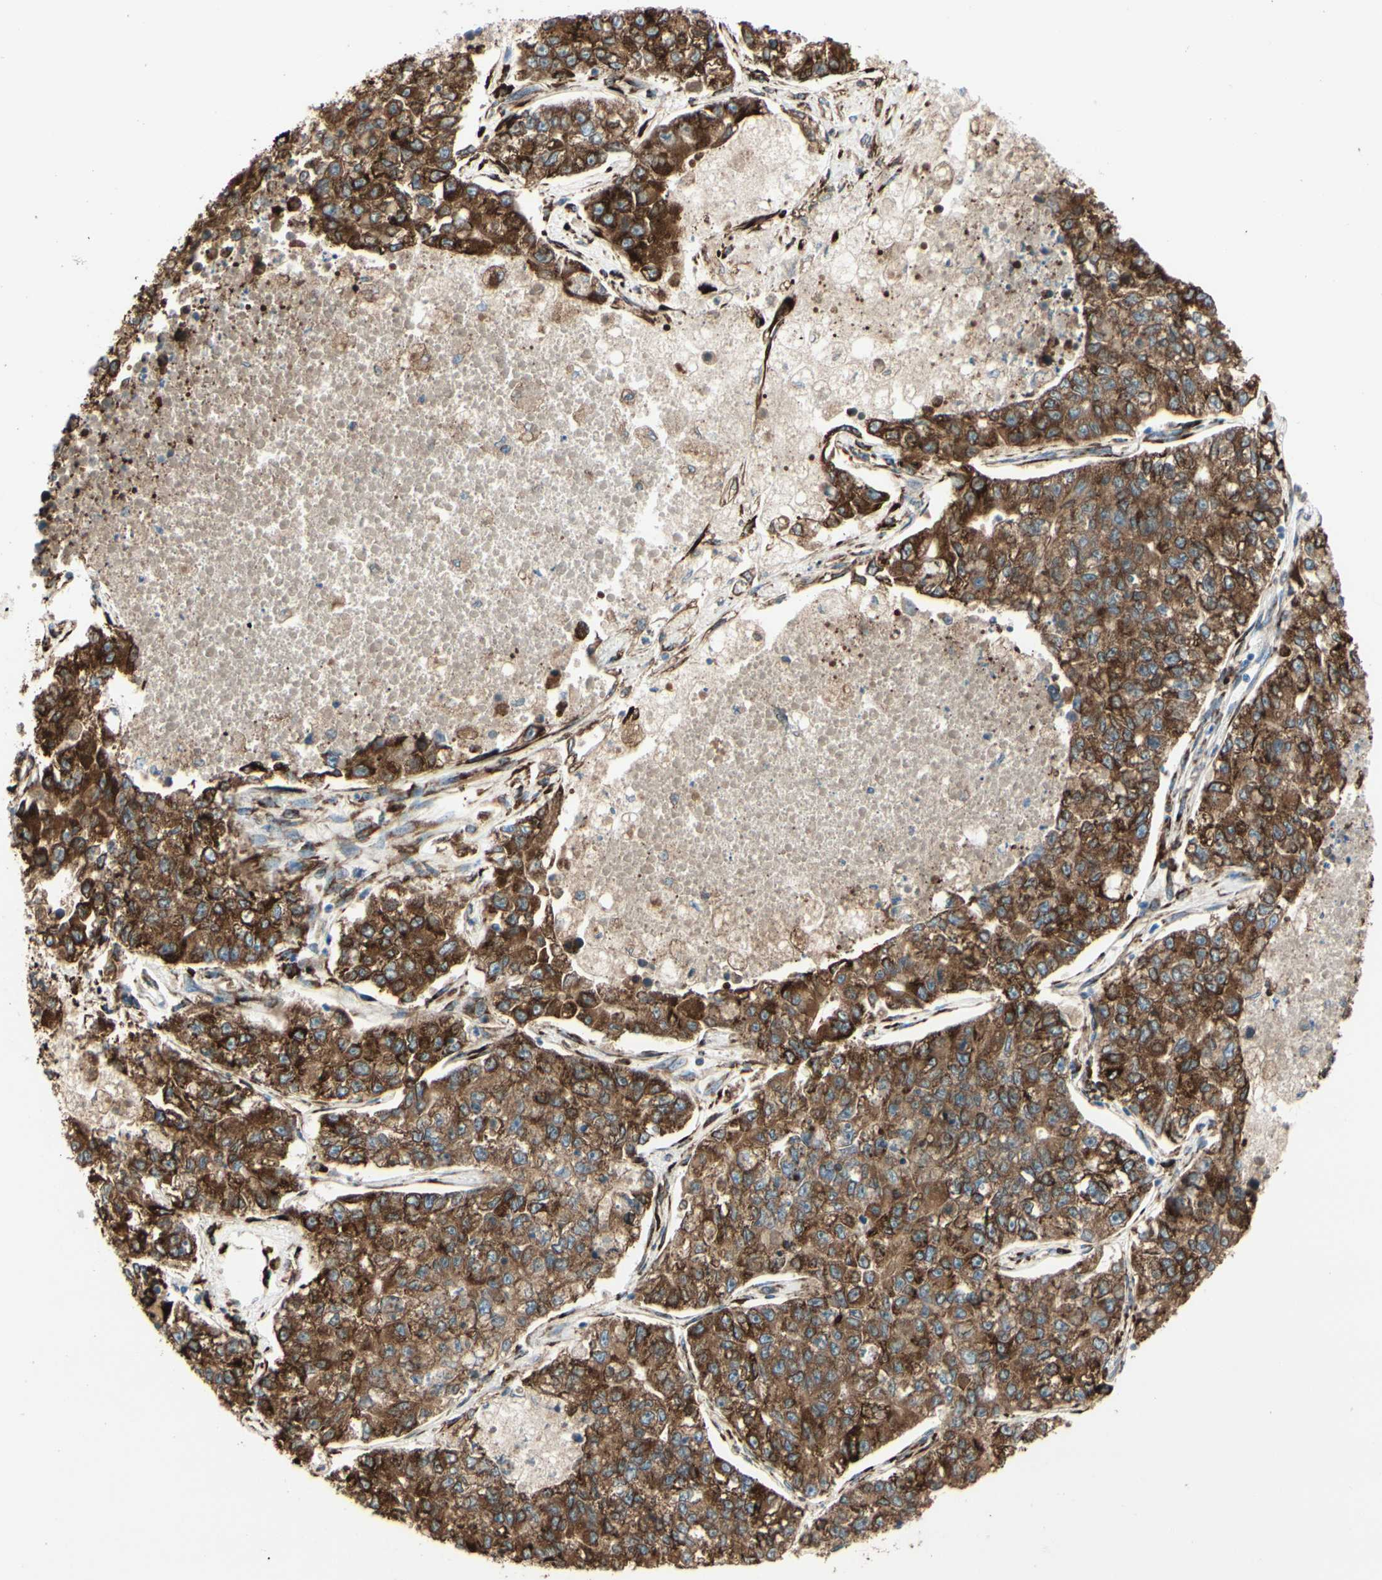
{"staining": {"intensity": "strong", "quantity": ">75%", "location": "cytoplasmic/membranous"}, "tissue": "lung cancer", "cell_type": "Tumor cells", "image_type": "cancer", "snomed": [{"axis": "morphology", "description": "Adenocarcinoma, NOS"}, {"axis": "topography", "description": "Lung"}], "caption": "The histopathology image demonstrates a brown stain indicating the presence of a protein in the cytoplasmic/membranous of tumor cells in lung cancer.", "gene": "RRBP1", "patient": {"sex": "male", "age": 49}}